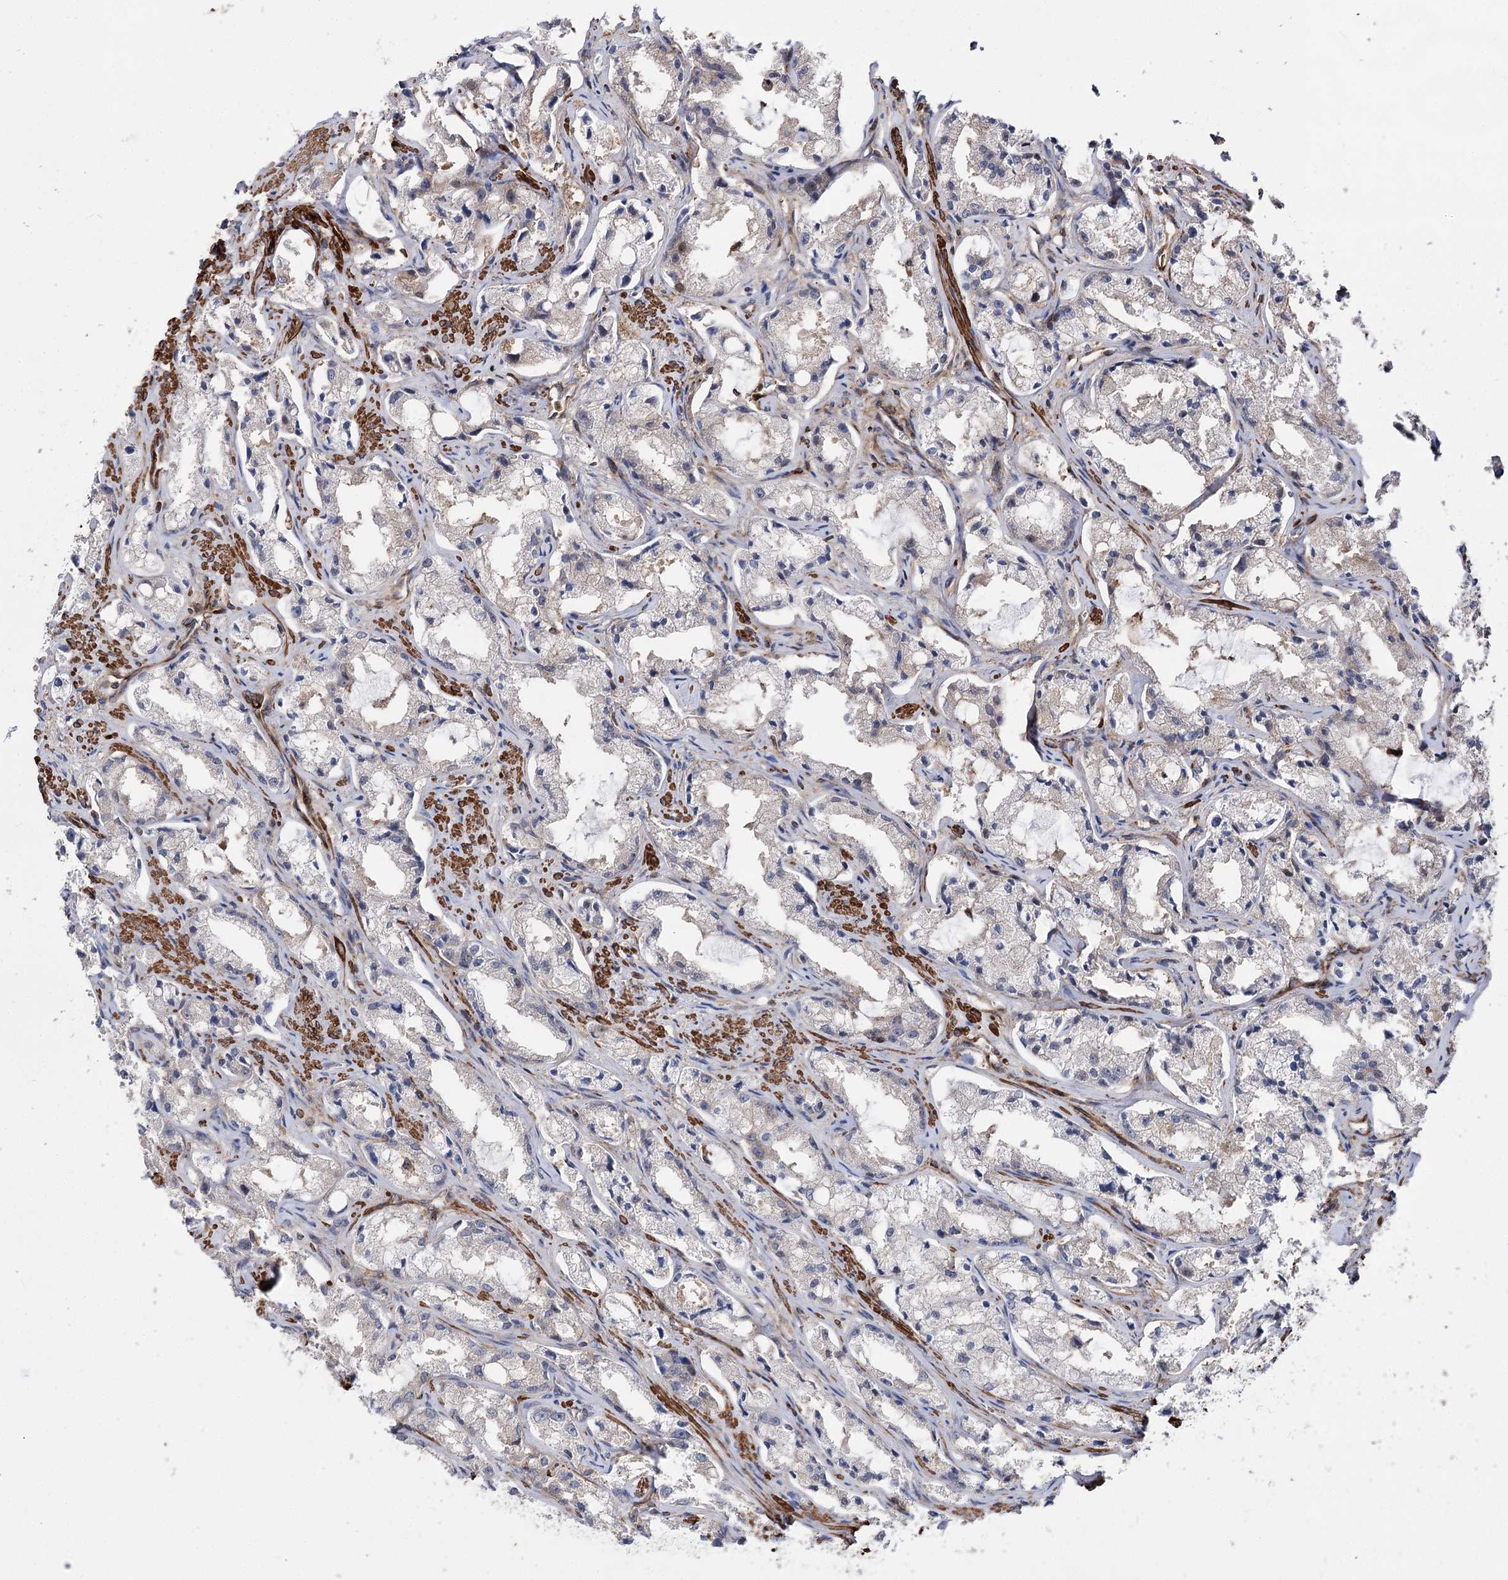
{"staining": {"intensity": "negative", "quantity": "none", "location": "none"}, "tissue": "prostate cancer", "cell_type": "Tumor cells", "image_type": "cancer", "snomed": [{"axis": "morphology", "description": "Adenocarcinoma, High grade"}, {"axis": "topography", "description": "Prostate"}], "caption": "There is no significant staining in tumor cells of prostate cancer (high-grade adenocarcinoma).", "gene": "DPP3", "patient": {"sex": "male", "age": 66}}